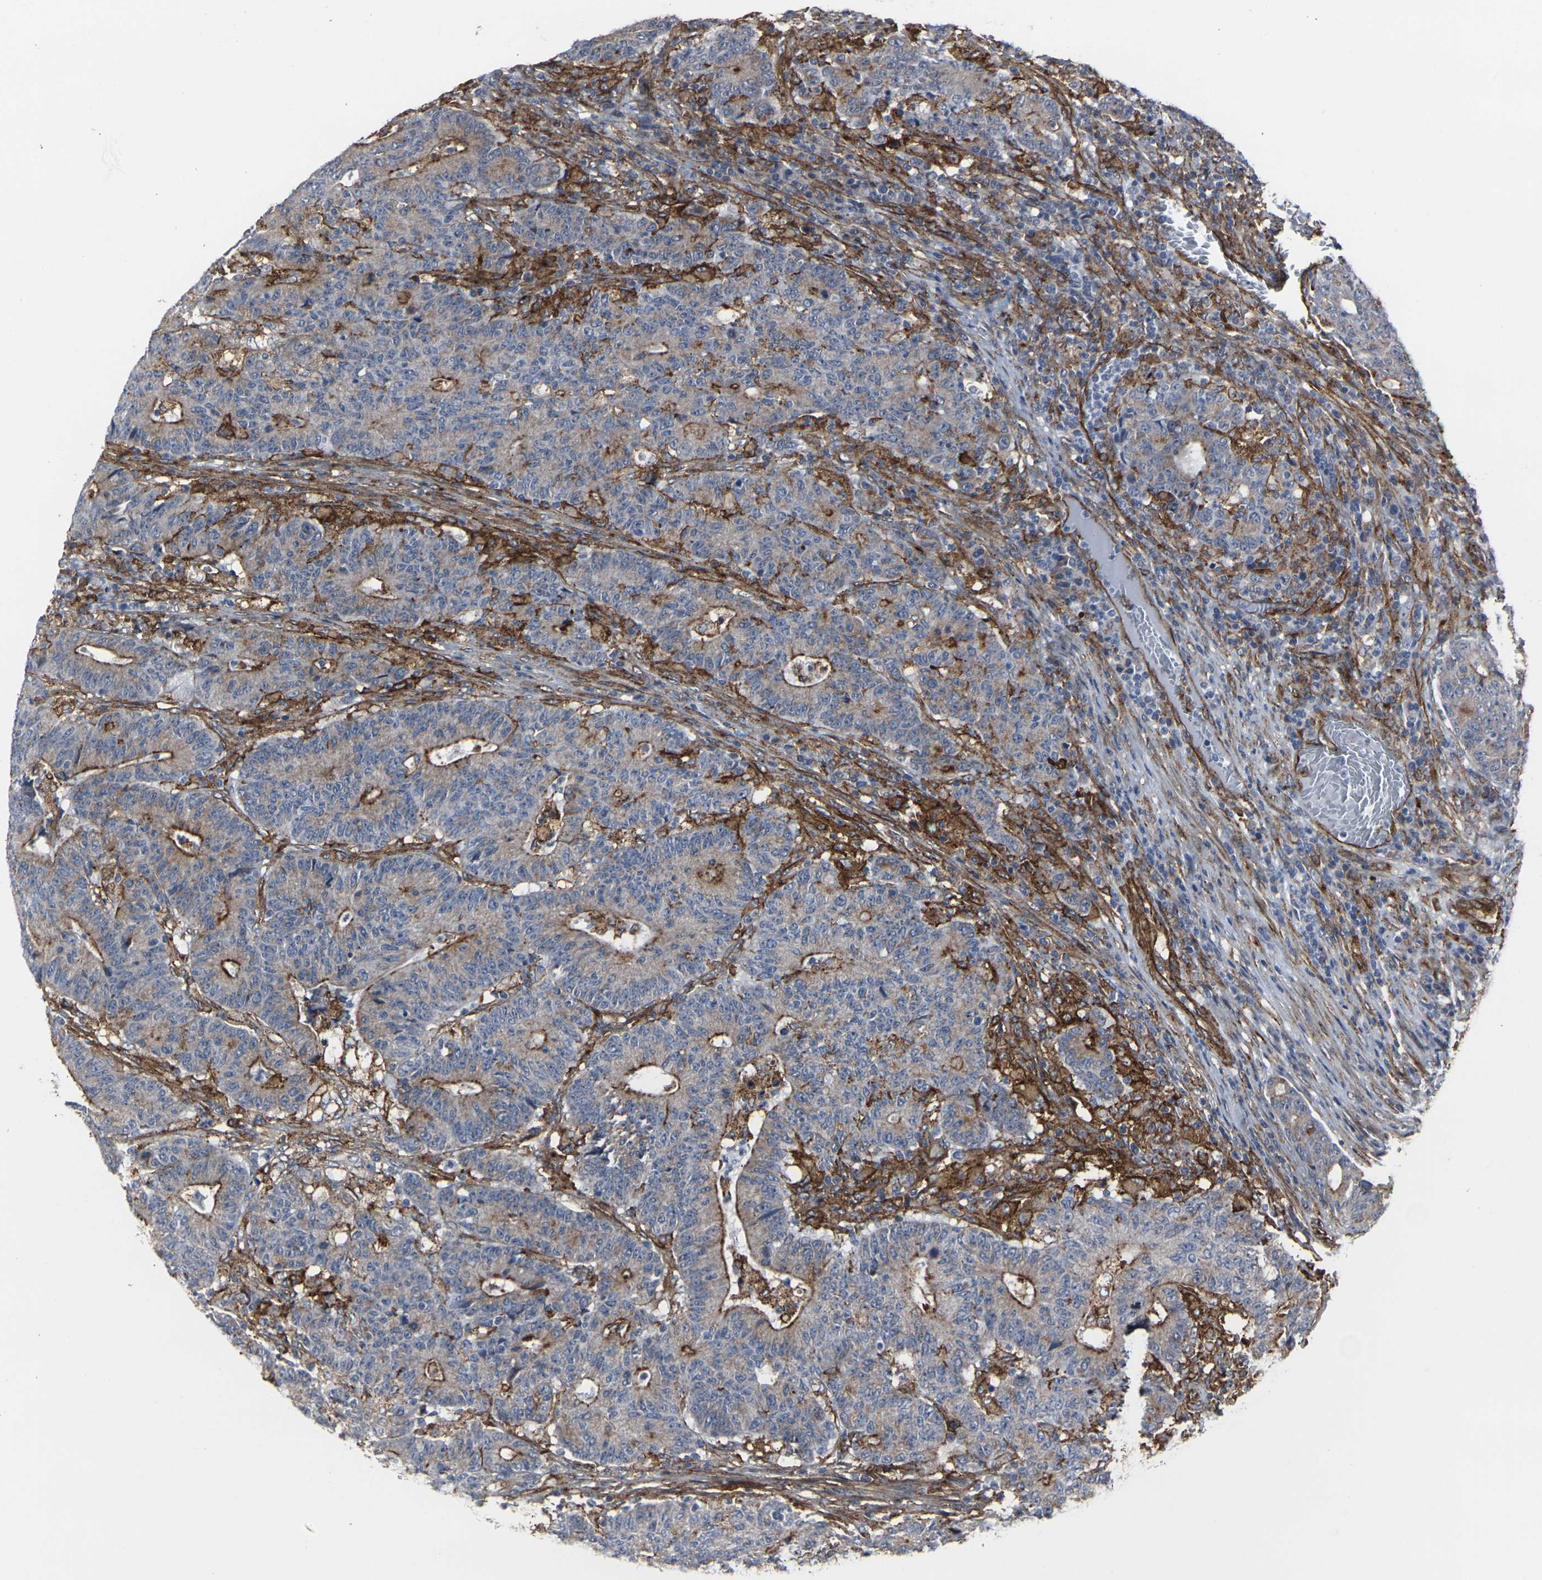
{"staining": {"intensity": "moderate", "quantity": "25%-75%", "location": "cytoplasmic/membranous"}, "tissue": "colorectal cancer", "cell_type": "Tumor cells", "image_type": "cancer", "snomed": [{"axis": "morphology", "description": "Normal tissue, NOS"}, {"axis": "morphology", "description": "Adenocarcinoma, NOS"}, {"axis": "topography", "description": "Colon"}], "caption": "Colorectal adenocarcinoma stained with IHC demonstrates moderate cytoplasmic/membranous positivity in about 25%-75% of tumor cells. Using DAB (brown) and hematoxylin (blue) stains, captured at high magnification using brightfield microscopy.", "gene": "MYOF", "patient": {"sex": "female", "age": 75}}